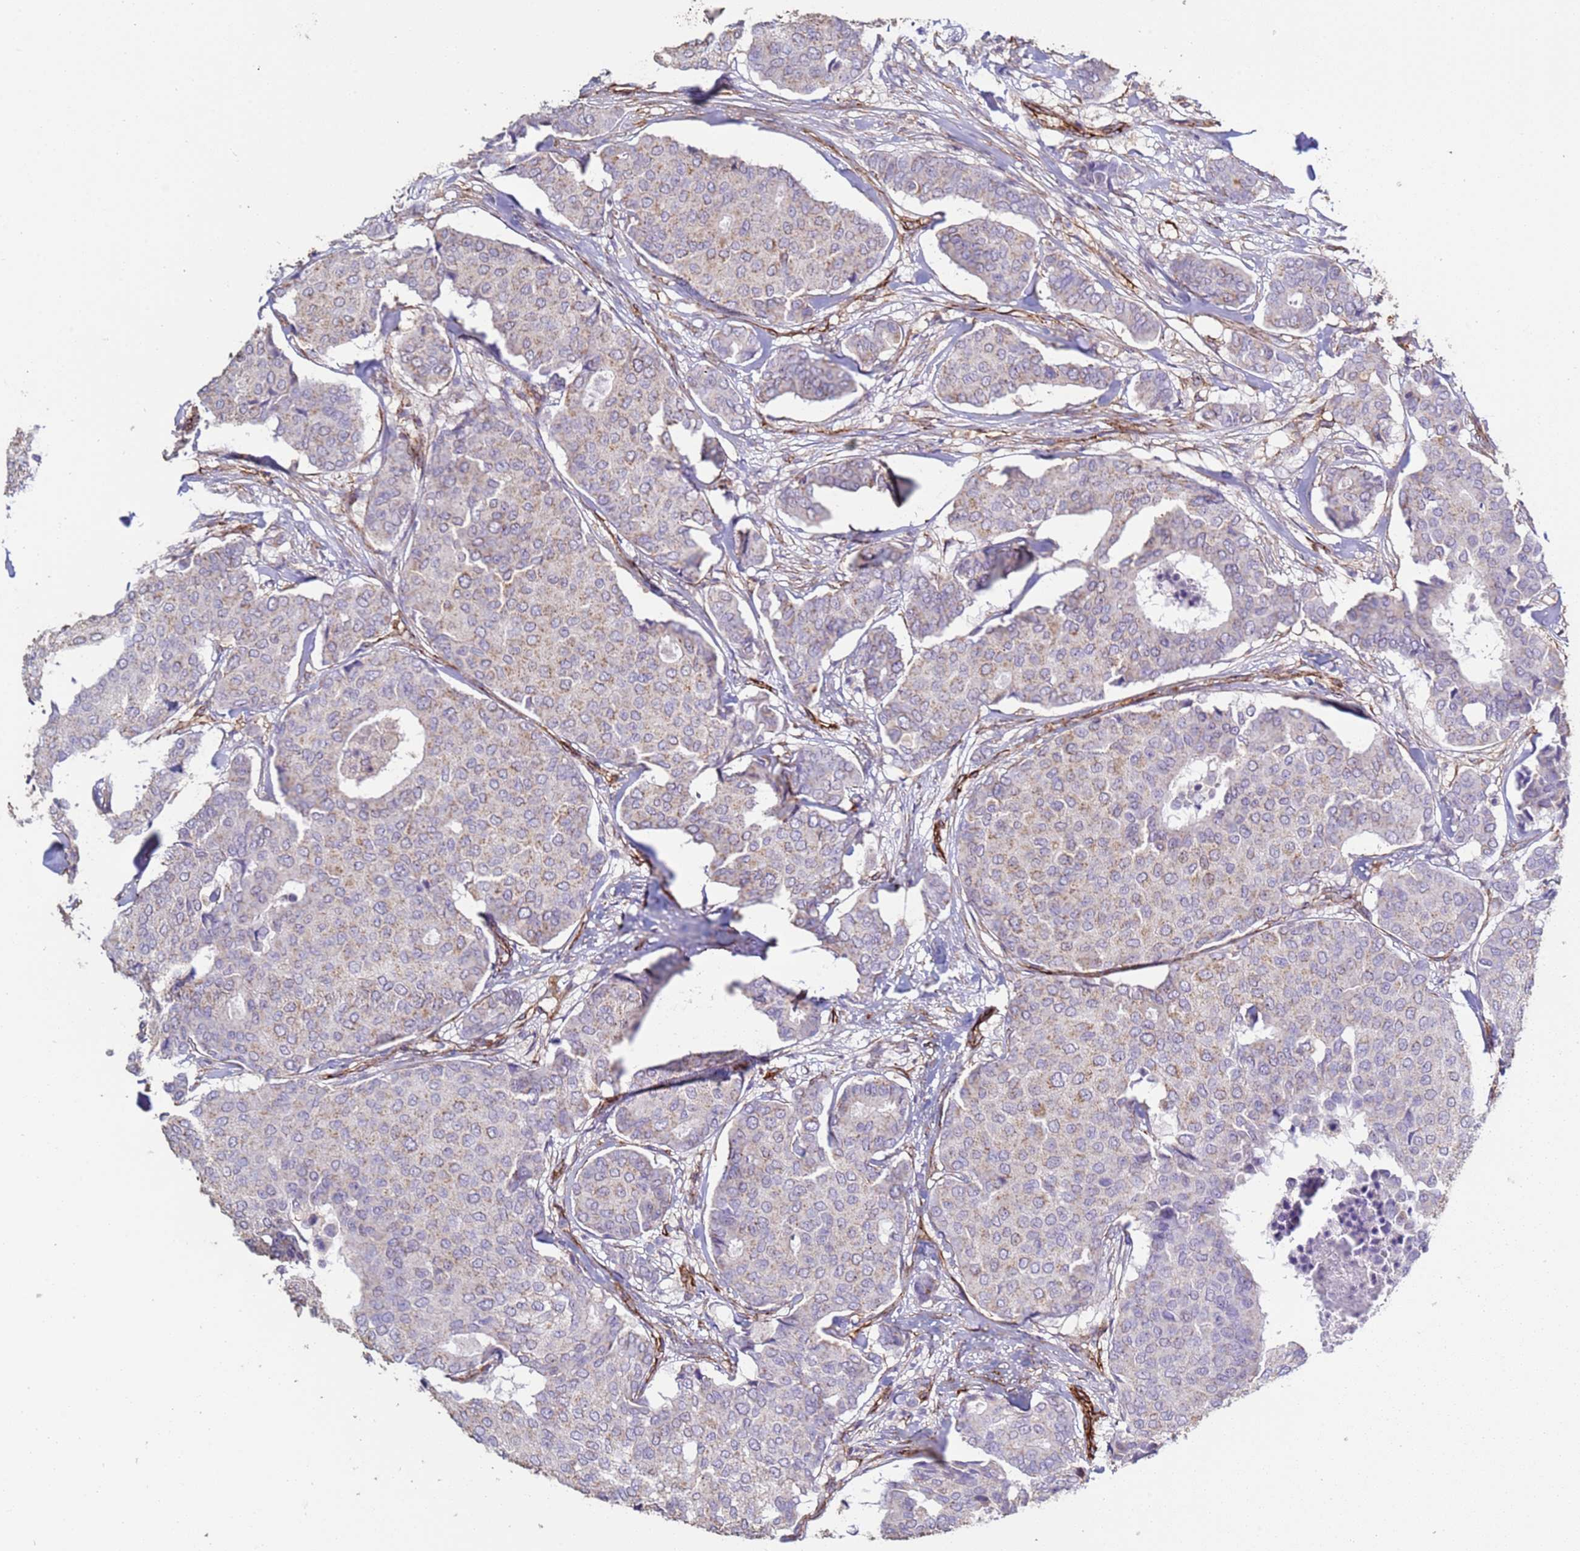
{"staining": {"intensity": "weak", "quantity": "25%-75%", "location": "cytoplasmic/membranous"}, "tissue": "breast cancer", "cell_type": "Tumor cells", "image_type": "cancer", "snomed": [{"axis": "morphology", "description": "Duct carcinoma"}, {"axis": "topography", "description": "Breast"}], "caption": "Tumor cells display low levels of weak cytoplasmic/membranous positivity in about 25%-75% of cells in human intraductal carcinoma (breast).", "gene": "GASK1A", "patient": {"sex": "female", "age": 75}}